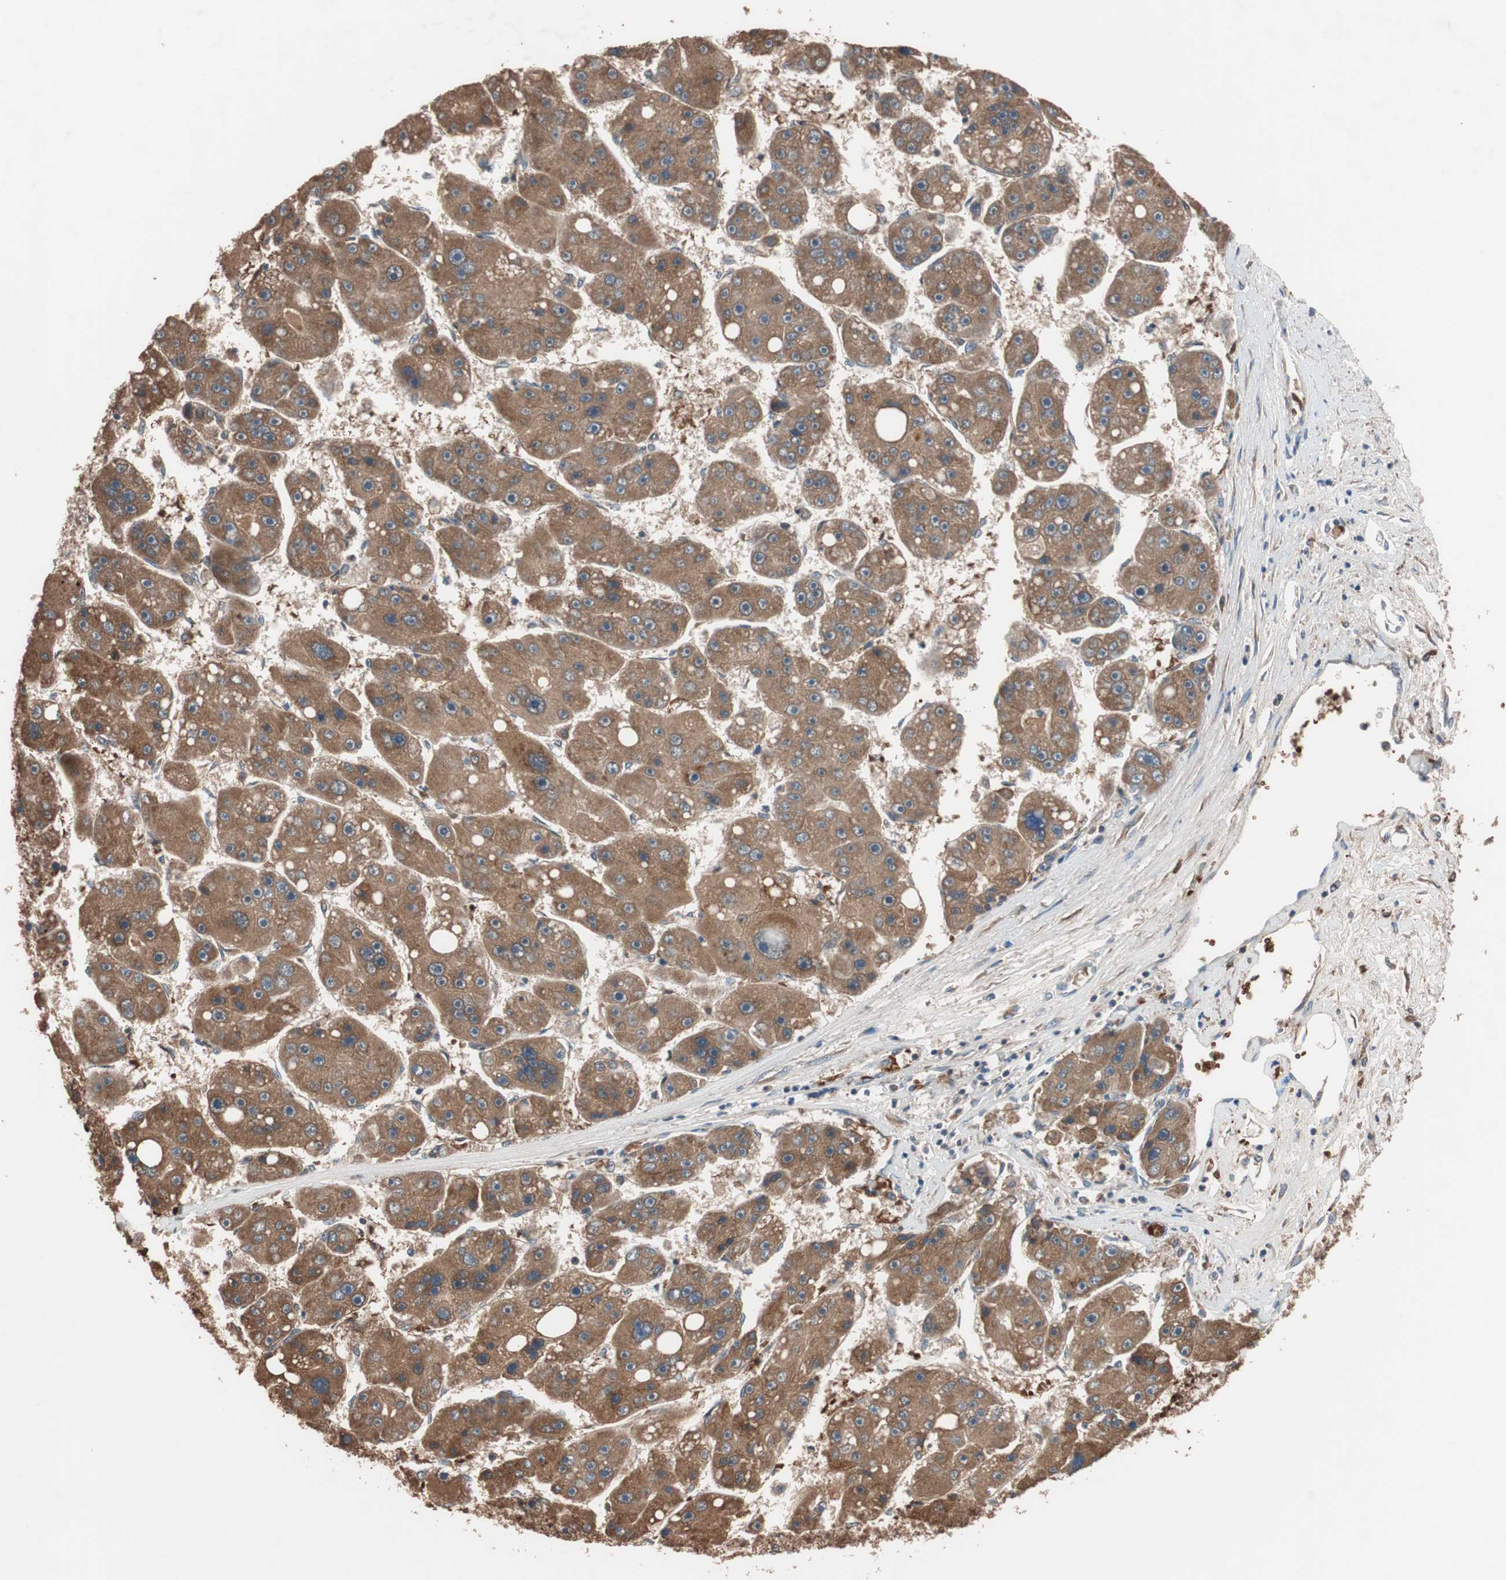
{"staining": {"intensity": "moderate", "quantity": ">75%", "location": "cytoplasmic/membranous"}, "tissue": "liver cancer", "cell_type": "Tumor cells", "image_type": "cancer", "snomed": [{"axis": "morphology", "description": "Carcinoma, Hepatocellular, NOS"}, {"axis": "topography", "description": "Liver"}], "caption": "An image showing moderate cytoplasmic/membranous positivity in about >75% of tumor cells in hepatocellular carcinoma (liver), as visualized by brown immunohistochemical staining.", "gene": "GLYCTK", "patient": {"sex": "female", "age": 61}}